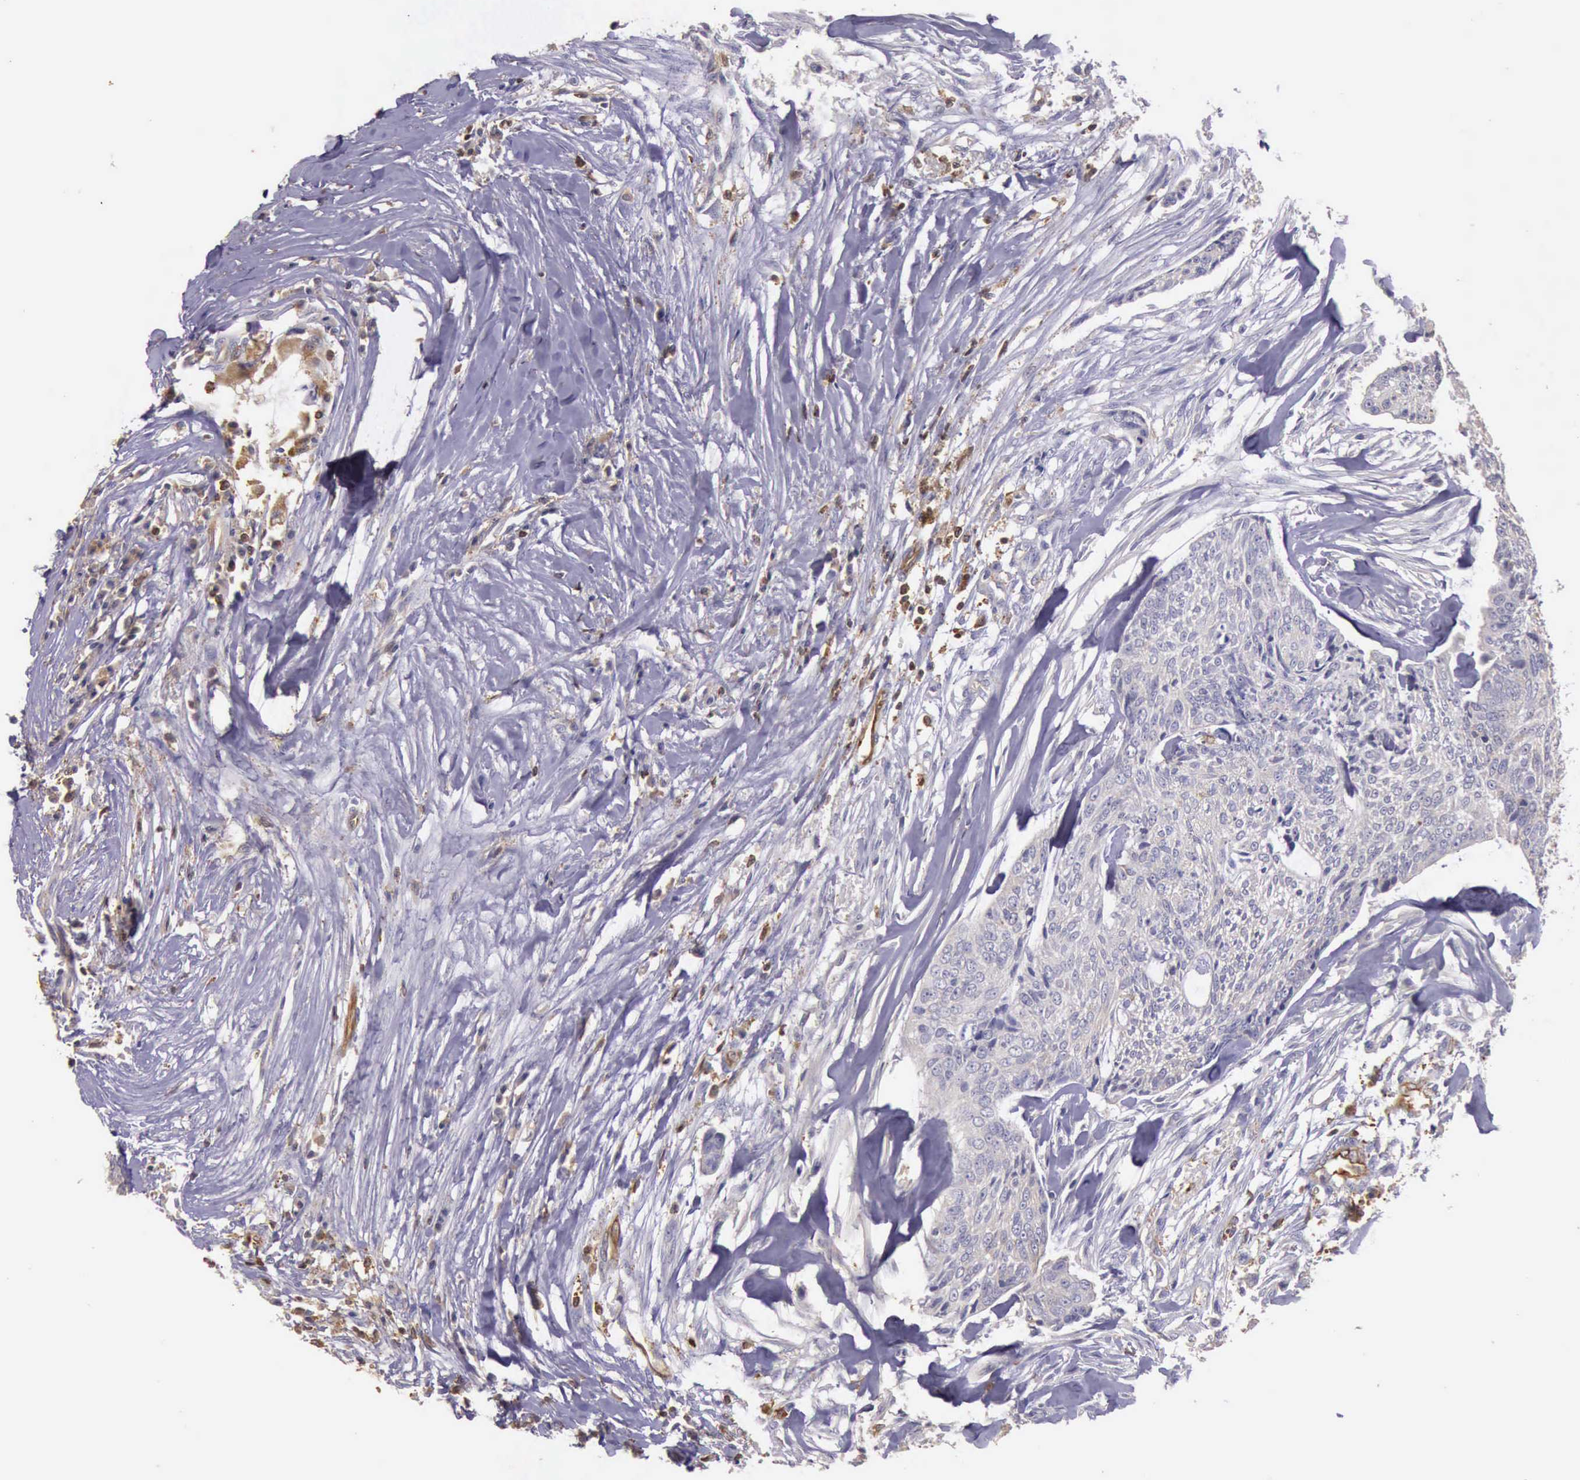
{"staining": {"intensity": "weak", "quantity": "<25%", "location": "cytoplasmic/membranous"}, "tissue": "head and neck cancer", "cell_type": "Tumor cells", "image_type": "cancer", "snomed": [{"axis": "morphology", "description": "Squamous cell carcinoma, NOS"}, {"axis": "topography", "description": "Salivary gland"}, {"axis": "topography", "description": "Head-Neck"}], "caption": "High power microscopy histopathology image of an immunohistochemistry (IHC) micrograph of head and neck cancer, revealing no significant staining in tumor cells.", "gene": "ARHGAP4", "patient": {"sex": "male", "age": 70}}